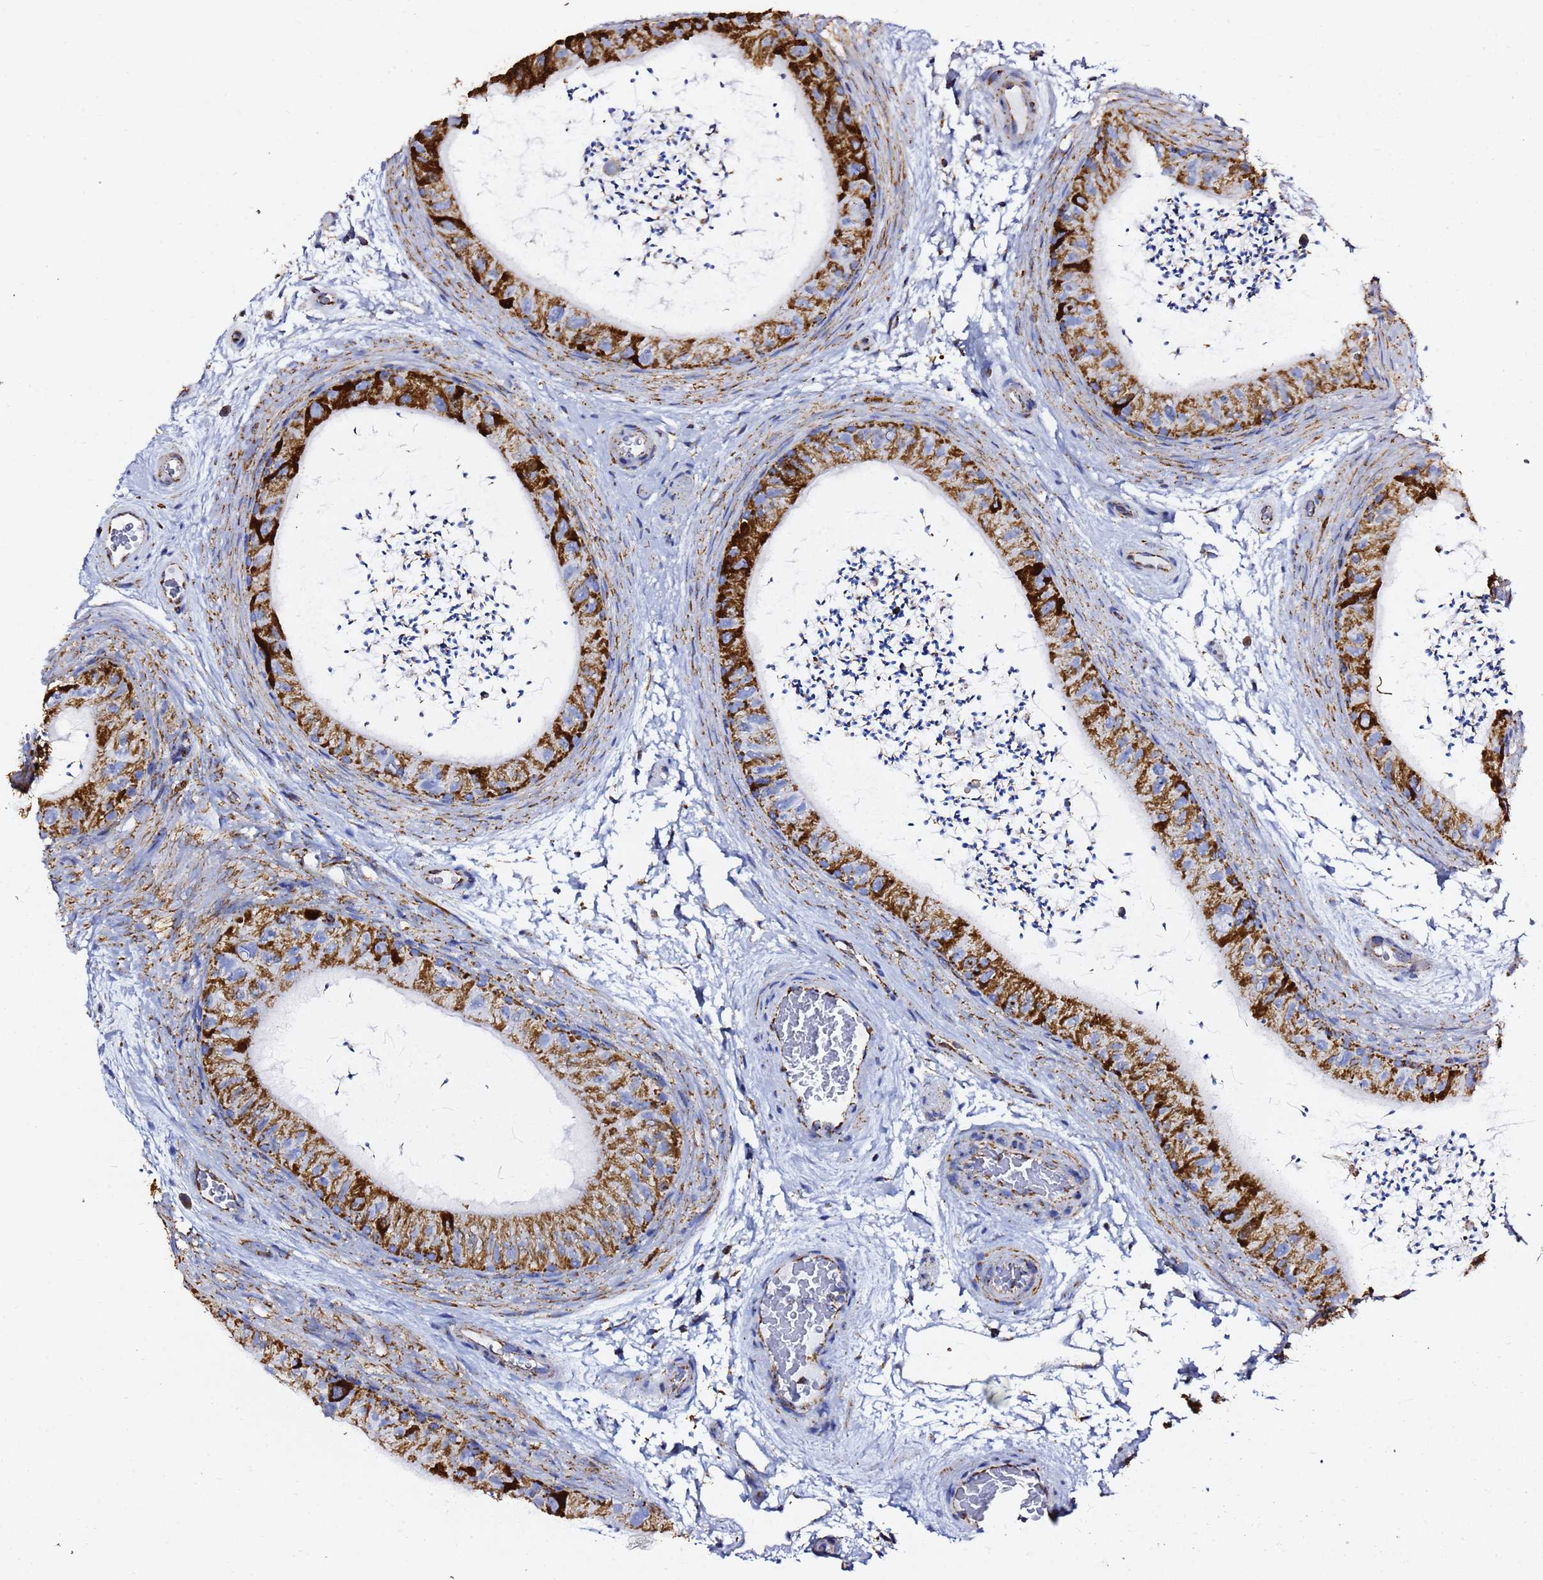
{"staining": {"intensity": "strong", "quantity": ">75%", "location": "cytoplasmic/membranous"}, "tissue": "epididymis", "cell_type": "Glandular cells", "image_type": "normal", "snomed": [{"axis": "morphology", "description": "Normal tissue, NOS"}, {"axis": "topography", "description": "Epididymis"}], "caption": "Human epididymis stained for a protein (brown) shows strong cytoplasmic/membranous positive staining in about >75% of glandular cells.", "gene": "PHB2", "patient": {"sex": "male", "age": 50}}